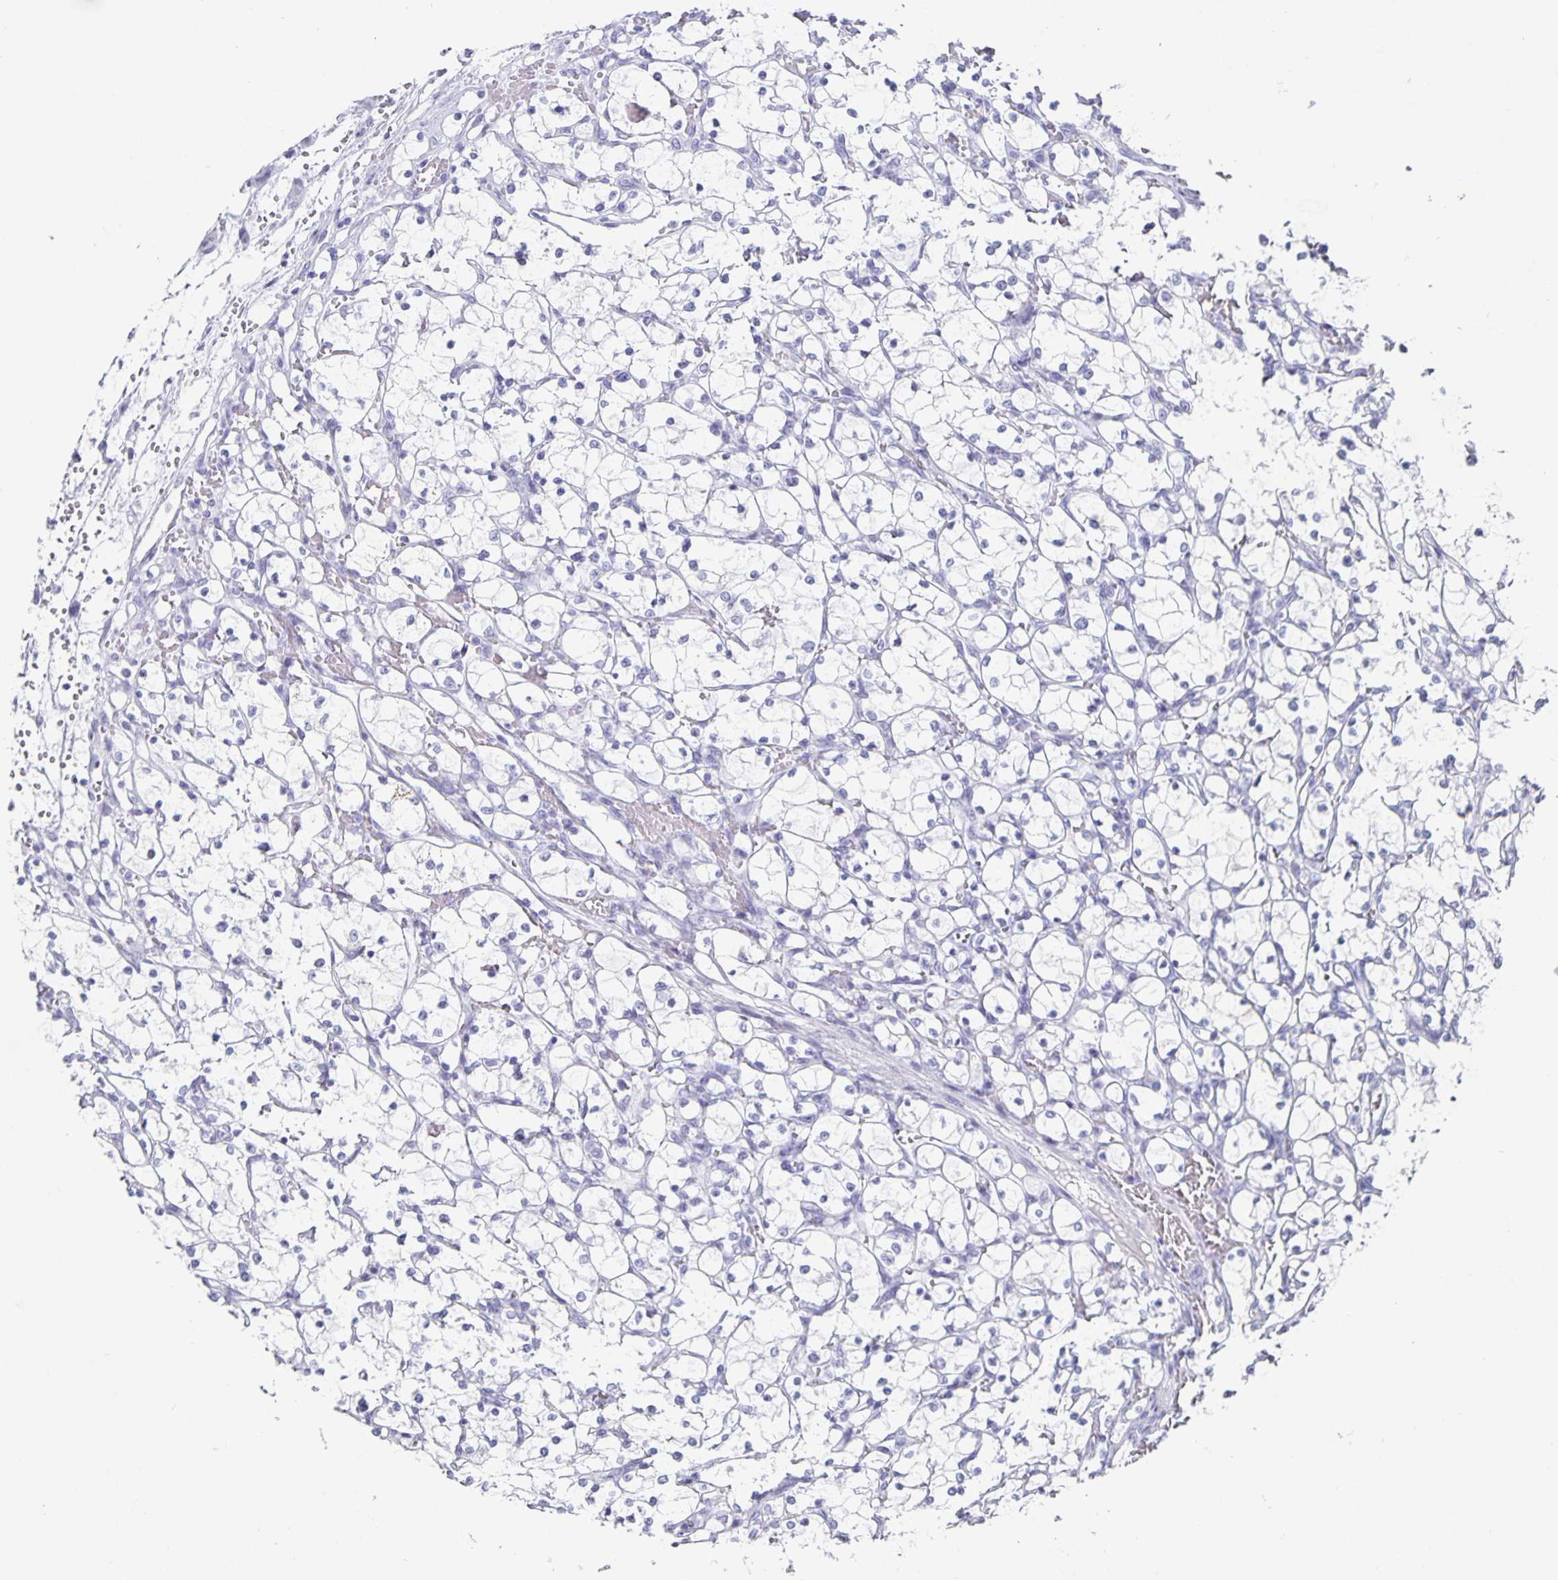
{"staining": {"intensity": "negative", "quantity": "none", "location": "none"}, "tissue": "renal cancer", "cell_type": "Tumor cells", "image_type": "cancer", "snomed": [{"axis": "morphology", "description": "Adenocarcinoma, NOS"}, {"axis": "topography", "description": "Kidney"}], "caption": "High power microscopy histopathology image of an immunohistochemistry (IHC) micrograph of renal adenocarcinoma, revealing no significant staining in tumor cells.", "gene": "CHGA", "patient": {"sex": "female", "age": 69}}